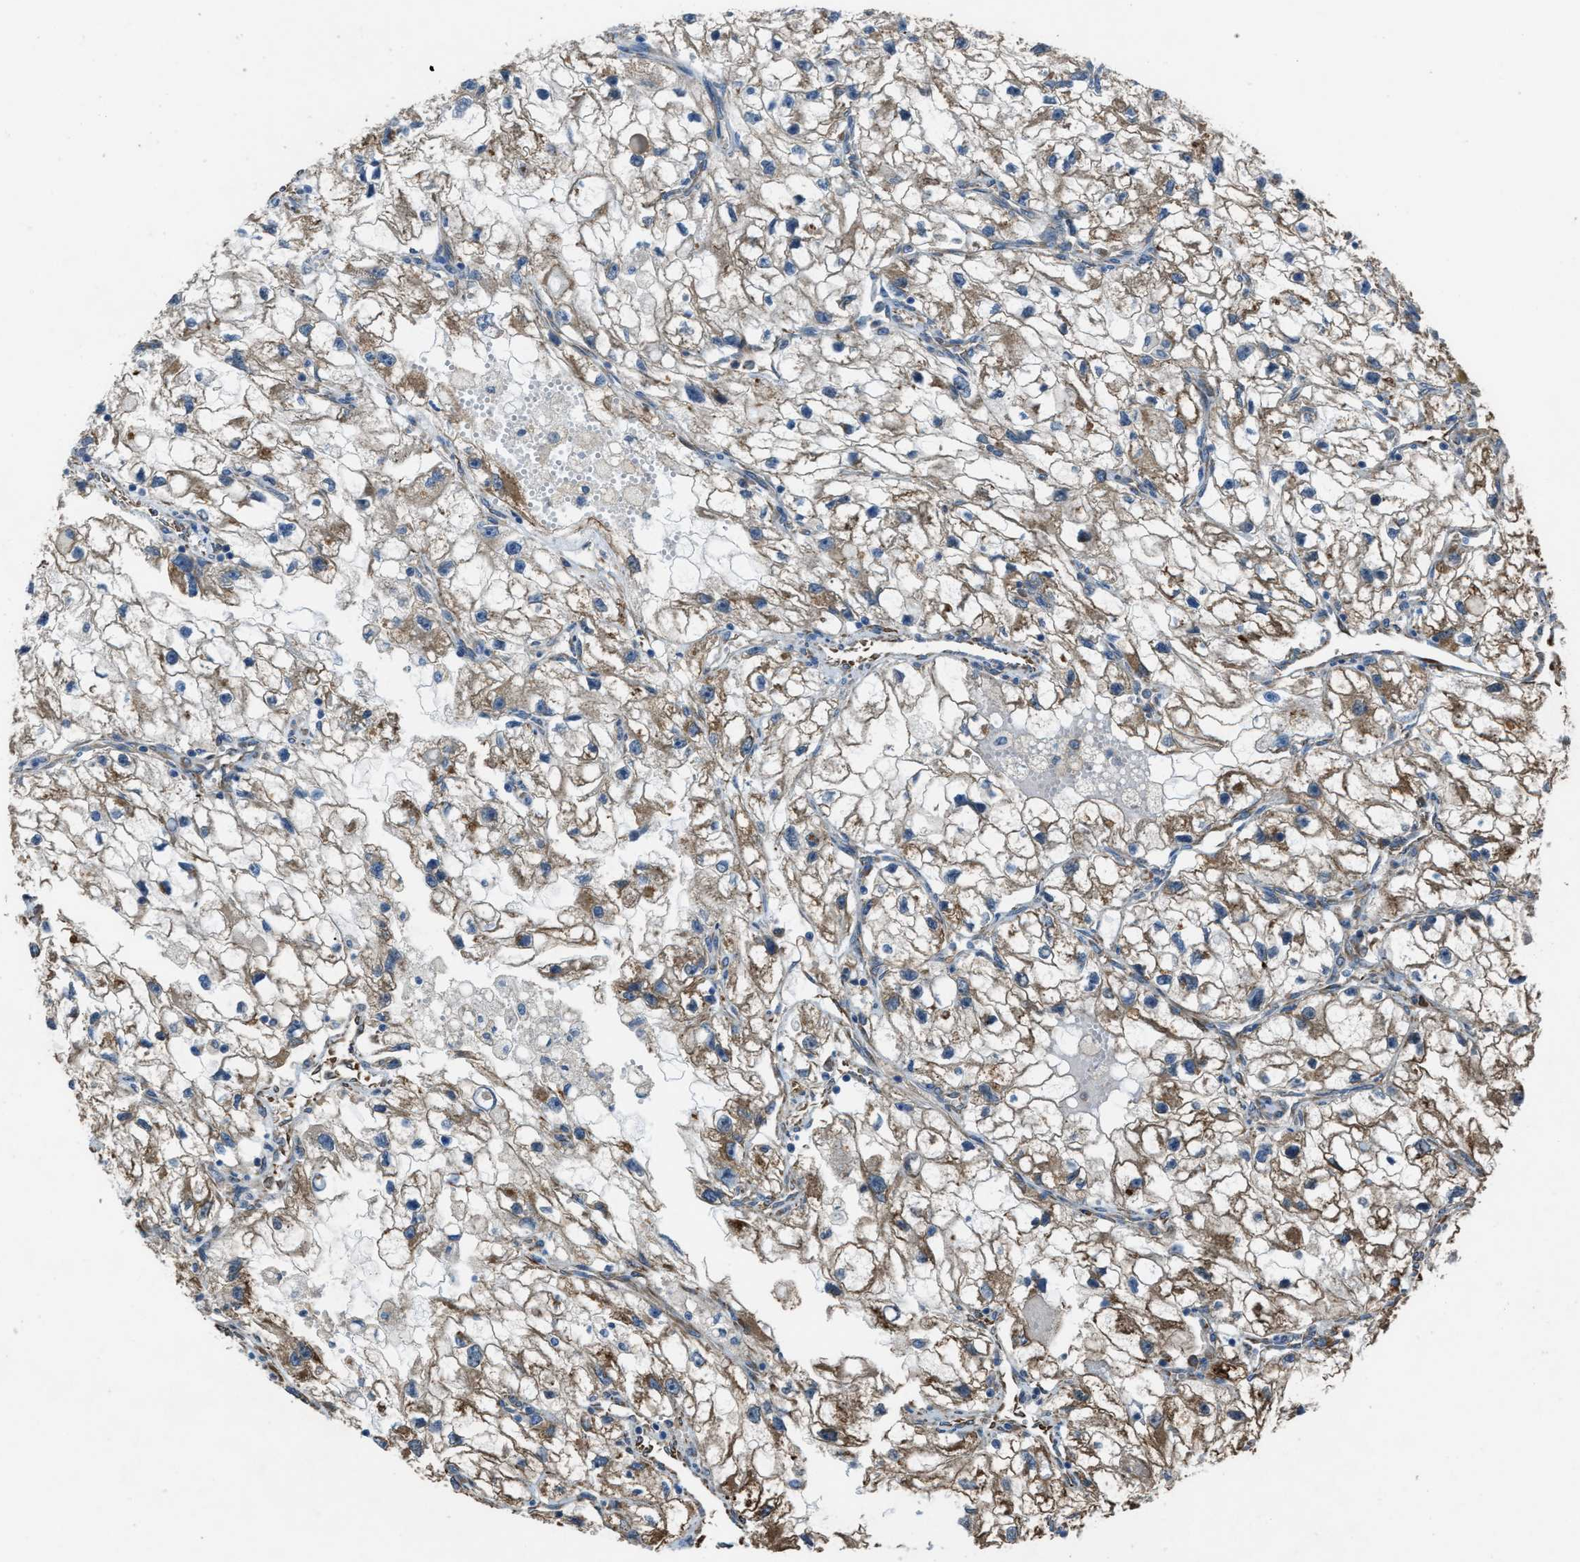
{"staining": {"intensity": "moderate", "quantity": ">75%", "location": "cytoplasmic/membranous"}, "tissue": "renal cancer", "cell_type": "Tumor cells", "image_type": "cancer", "snomed": [{"axis": "morphology", "description": "Adenocarcinoma, NOS"}, {"axis": "topography", "description": "Kidney"}], "caption": "An image of human renal cancer stained for a protein exhibits moderate cytoplasmic/membranous brown staining in tumor cells.", "gene": "TRPC1", "patient": {"sex": "female", "age": 70}}